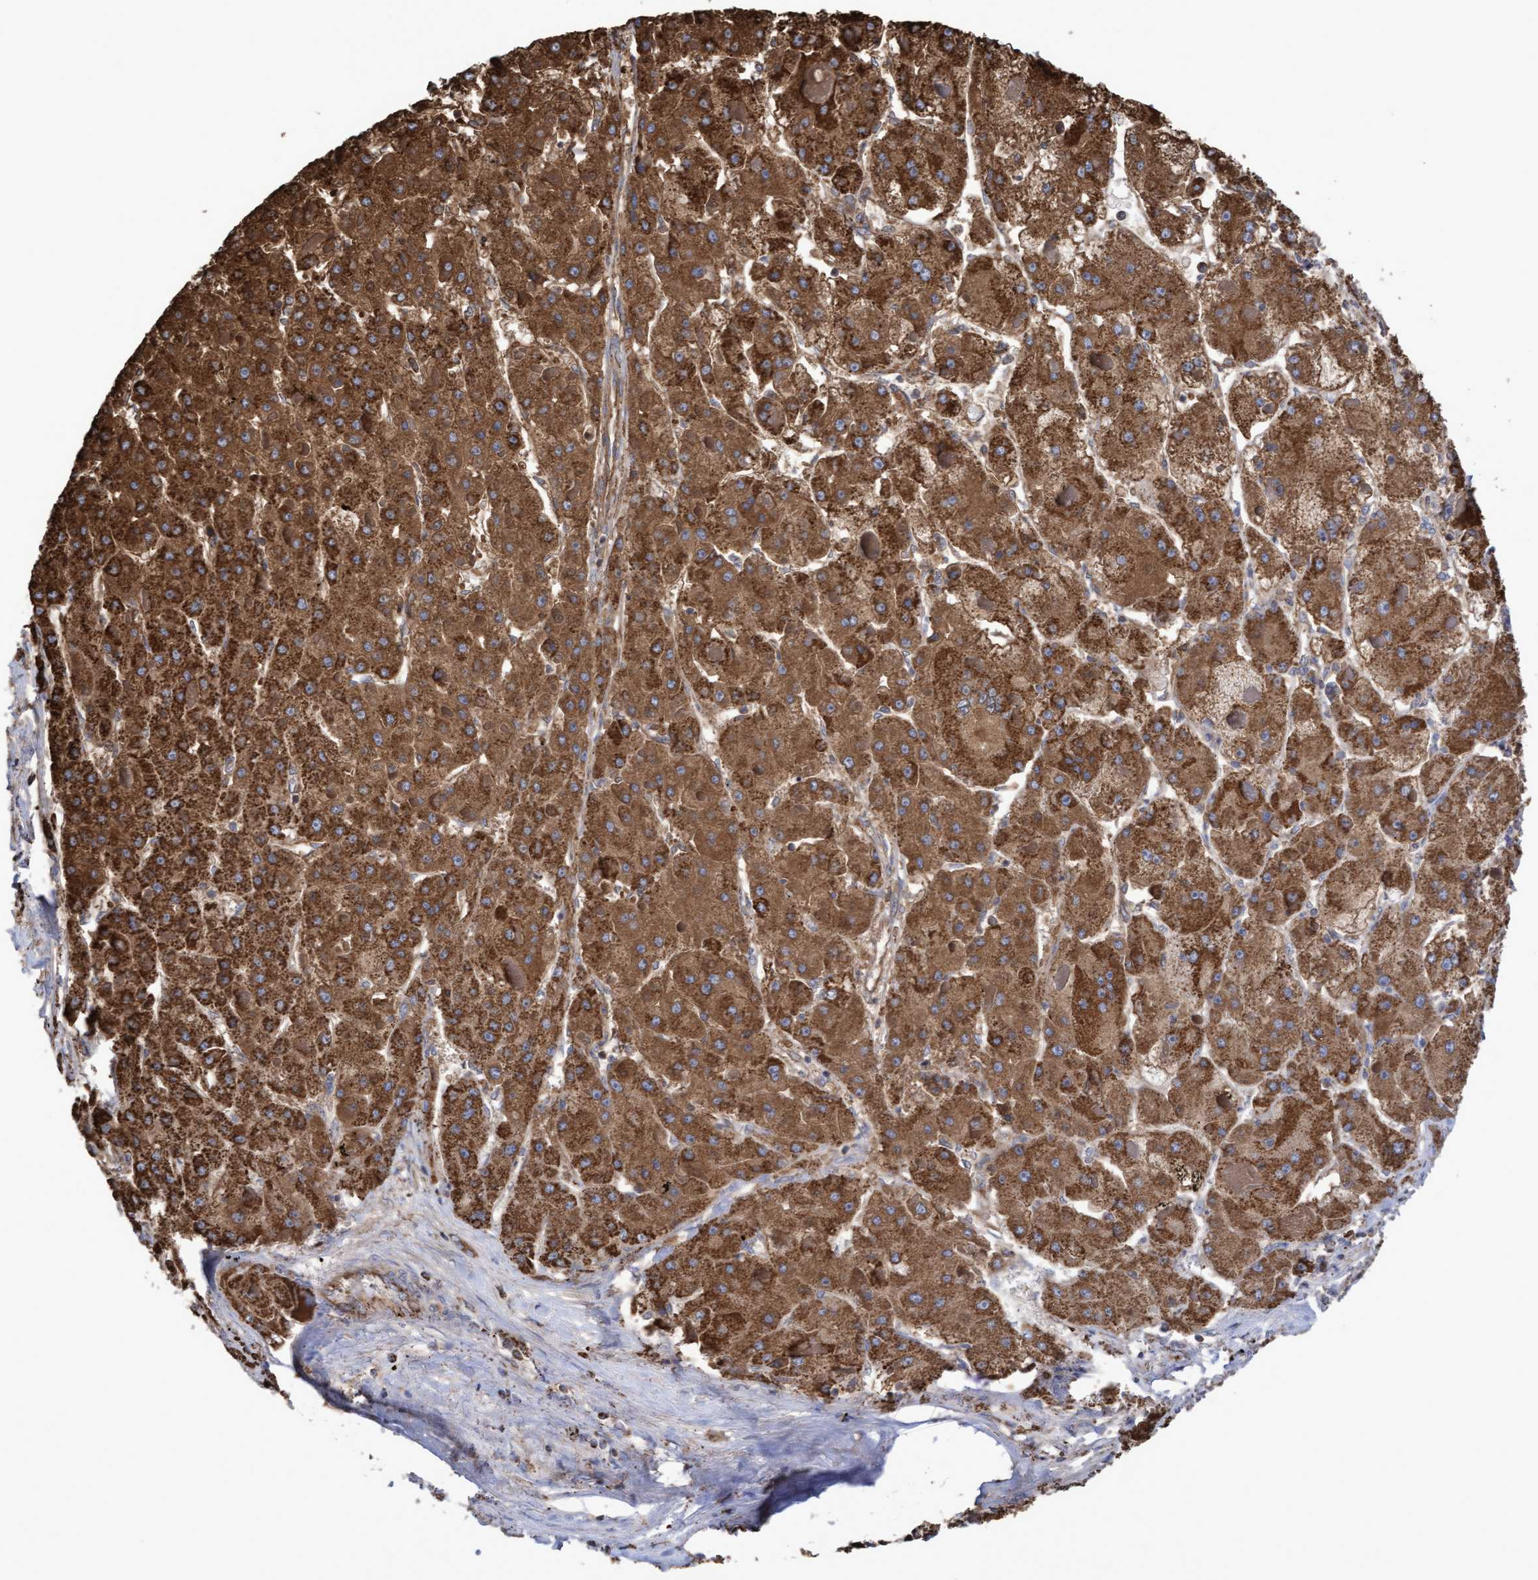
{"staining": {"intensity": "strong", "quantity": ">75%", "location": "cytoplasmic/membranous"}, "tissue": "liver cancer", "cell_type": "Tumor cells", "image_type": "cancer", "snomed": [{"axis": "morphology", "description": "Carcinoma, Hepatocellular, NOS"}, {"axis": "topography", "description": "Liver"}], "caption": "This micrograph exhibits liver hepatocellular carcinoma stained with IHC to label a protein in brown. The cytoplasmic/membranous of tumor cells show strong positivity for the protein. Nuclei are counter-stained blue.", "gene": "COBL", "patient": {"sex": "female", "age": 73}}